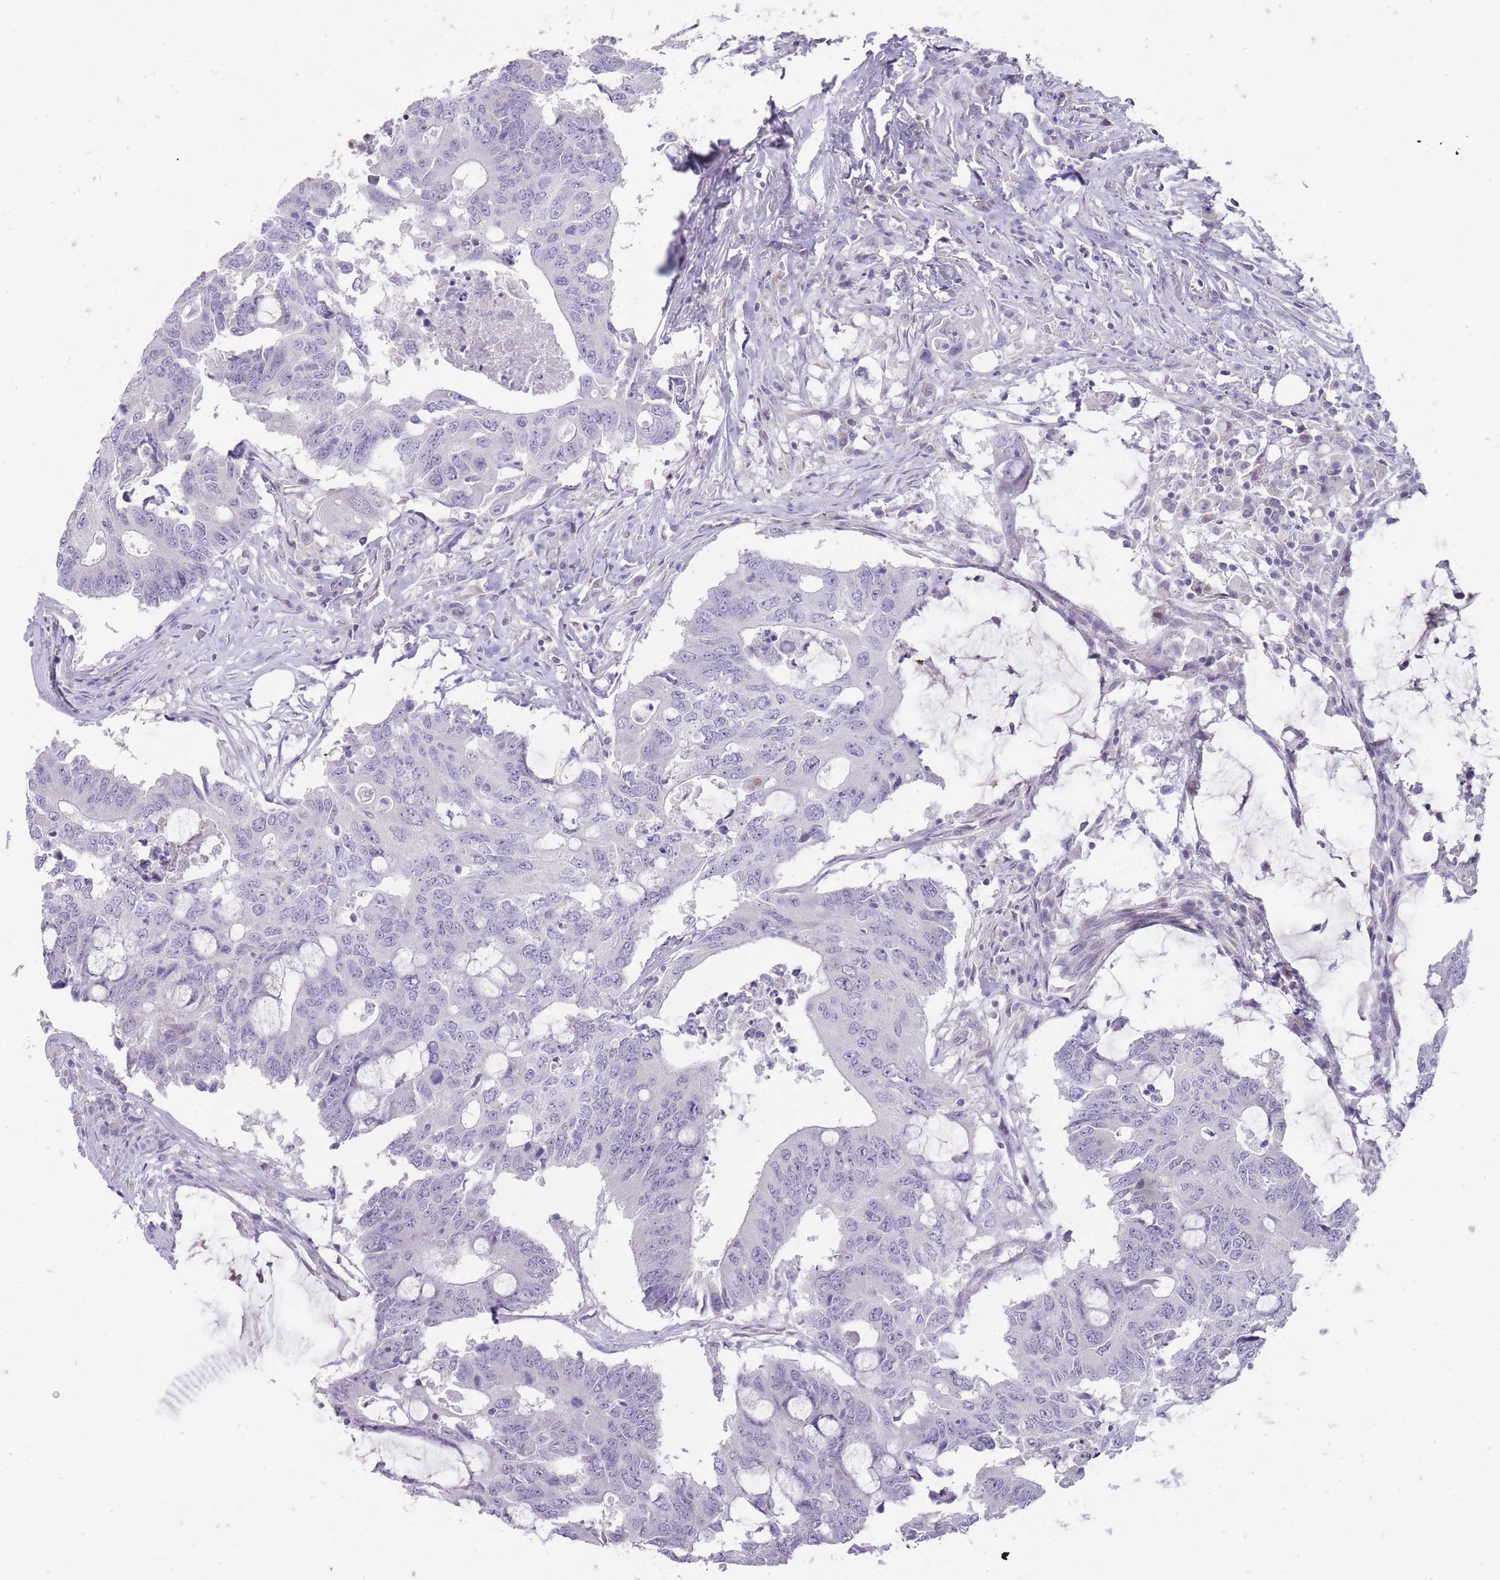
{"staining": {"intensity": "negative", "quantity": "none", "location": "none"}, "tissue": "colorectal cancer", "cell_type": "Tumor cells", "image_type": "cancer", "snomed": [{"axis": "morphology", "description": "Adenocarcinoma, NOS"}, {"axis": "topography", "description": "Colon"}], "caption": "High magnification brightfield microscopy of colorectal cancer (adenocarcinoma) stained with DAB (3,3'-diaminobenzidine) (brown) and counterstained with hematoxylin (blue): tumor cells show no significant positivity.", "gene": "ERICH4", "patient": {"sex": "male", "age": 71}}